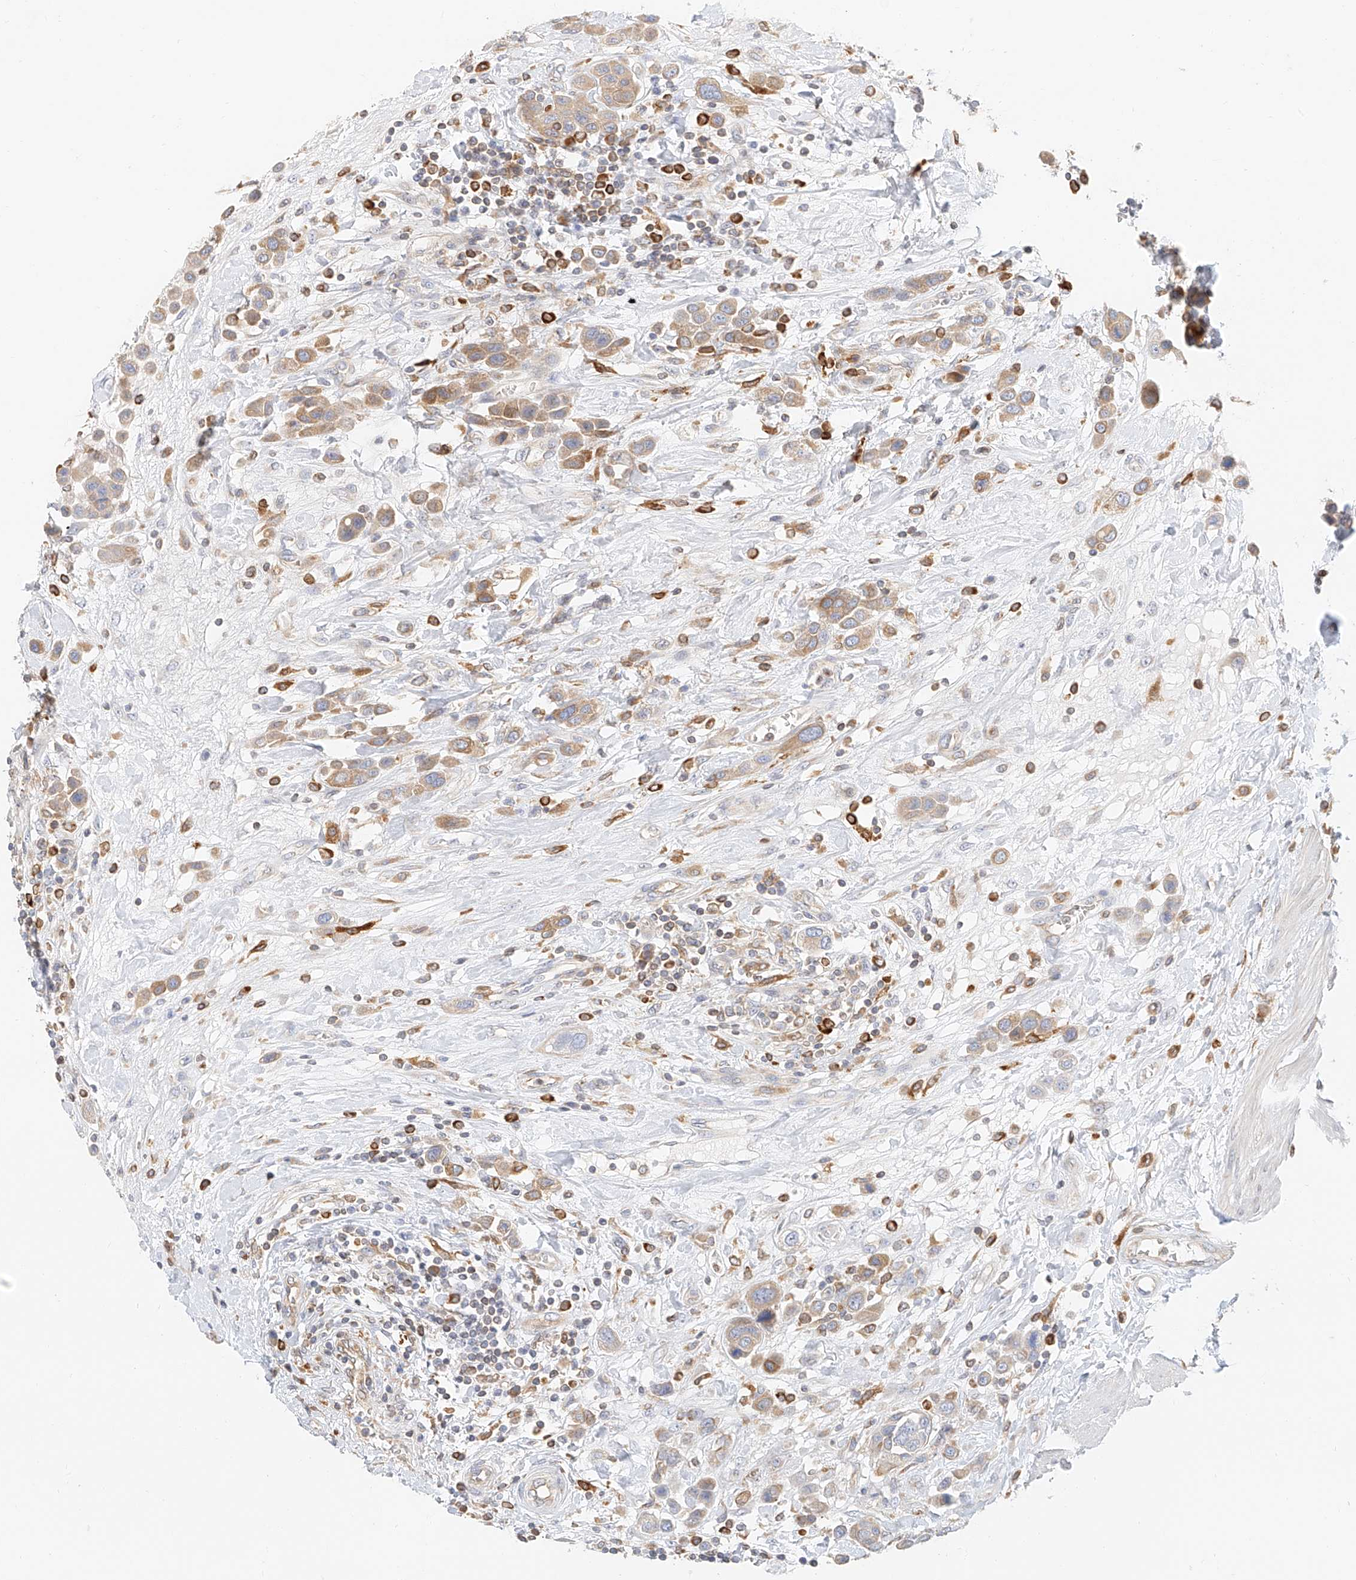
{"staining": {"intensity": "weak", "quantity": ">75%", "location": "cytoplasmic/membranous"}, "tissue": "urothelial cancer", "cell_type": "Tumor cells", "image_type": "cancer", "snomed": [{"axis": "morphology", "description": "Urothelial carcinoma, High grade"}, {"axis": "topography", "description": "Urinary bladder"}], "caption": "An immunohistochemistry histopathology image of tumor tissue is shown. Protein staining in brown shows weak cytoplasmic/membranous positivity in high-grade urothelial carcinoma within tumor cells.", "gene": "DHRS7", "patient": {"sex": "male", "age": 50}}